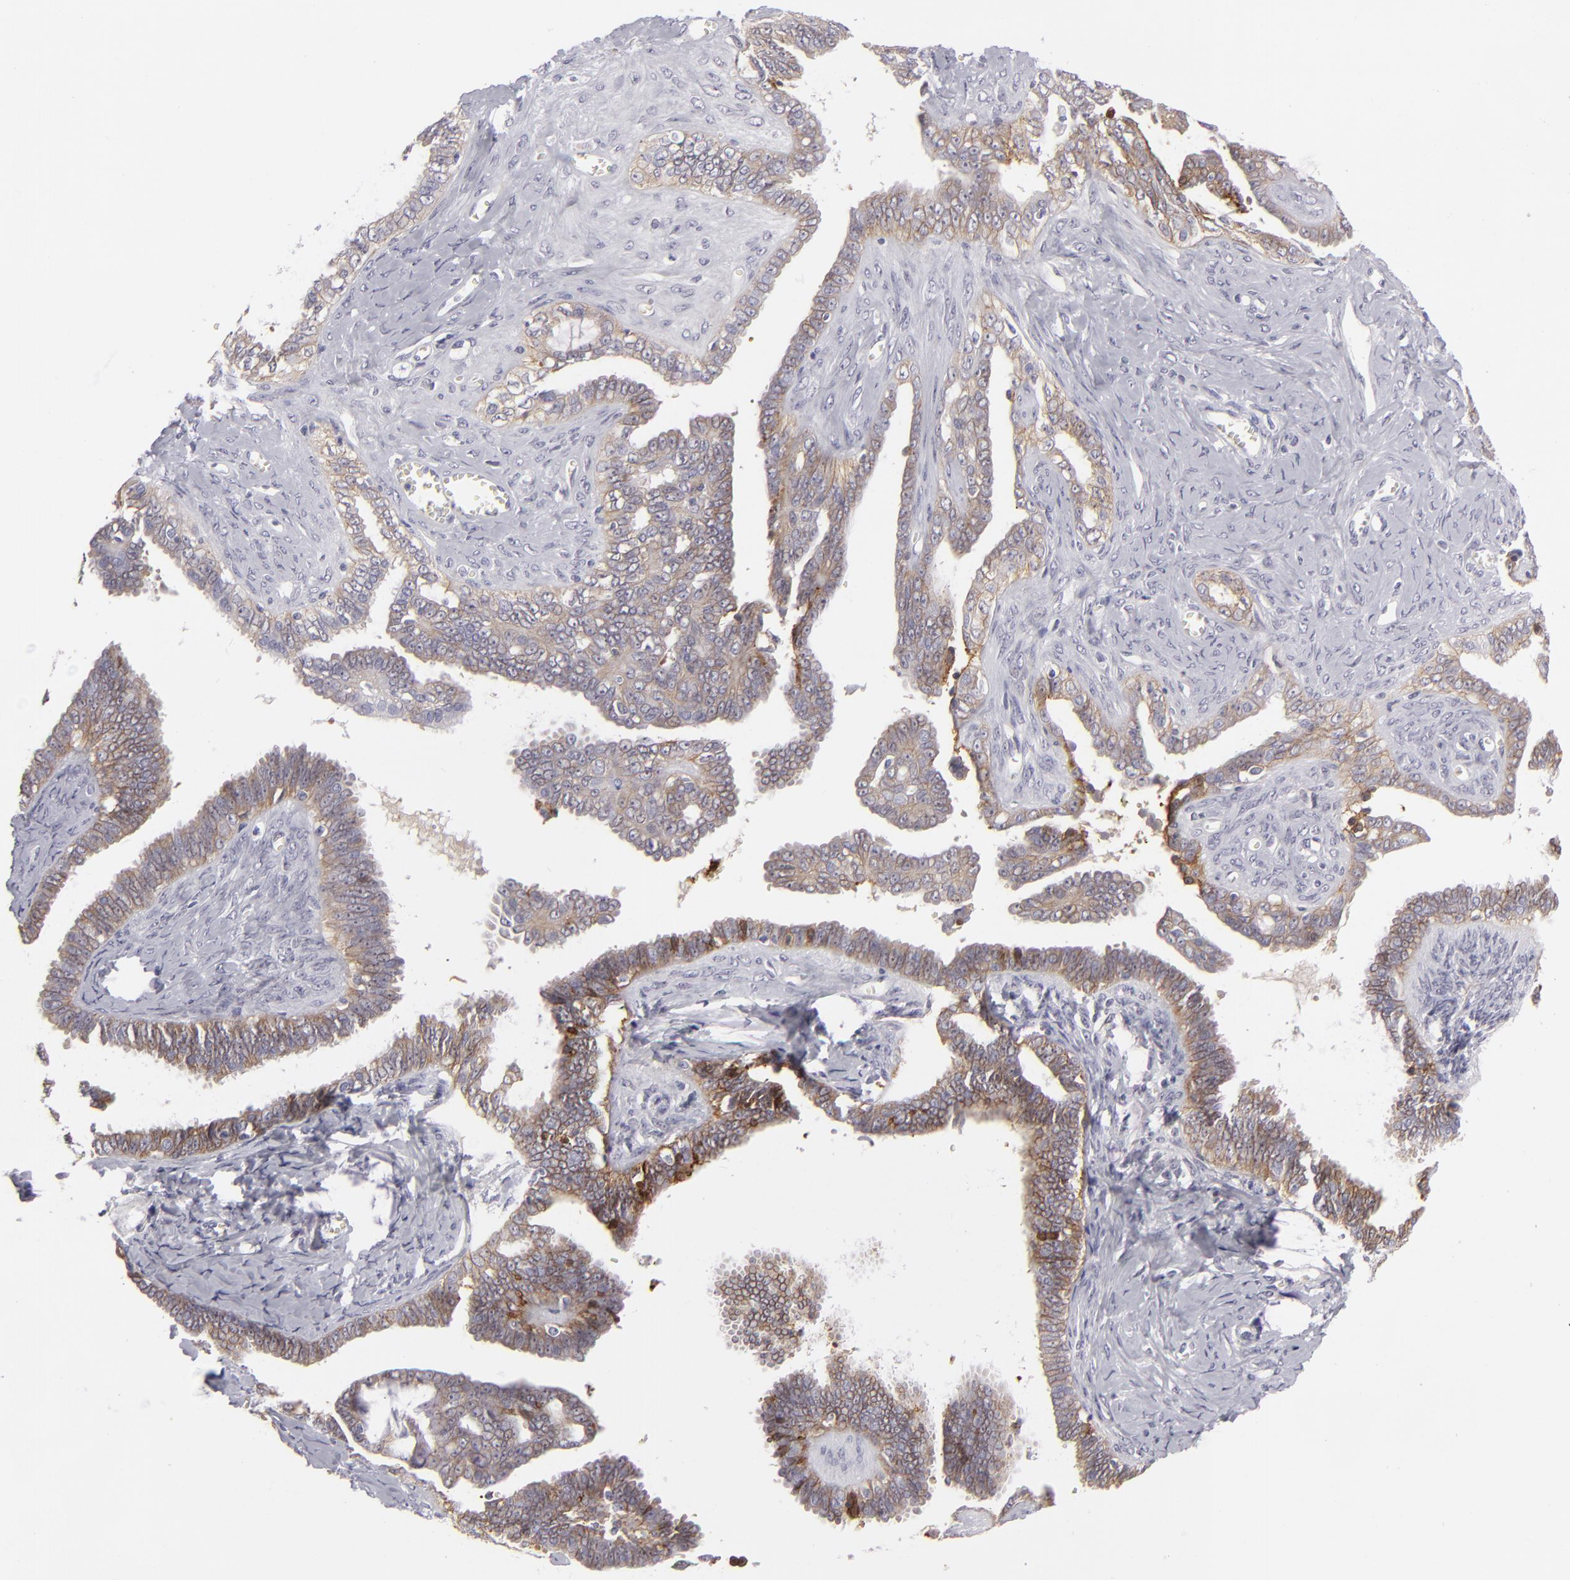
{"staining": {"intensity": "moderate", "quantity": "25%-75%", "location": "cytoplasmic/membranous"}, "tissue": "ovarian cancer", "cell_type": "Tumor cells", "image_type": "cancer", "snomed": [{"axis": "morphology", "description": "Cystadenocarcinoma, serous, NOS"}, {"axis": "topography", "description": "Ovary"}], "caption": "Serous cystadenocarcinoma (ovarian) tissue shows moderate cytoplasmic/membranous expression in about 25%-75% of tumor cells, visualized by immunohistochemistry. Using DAB (brown) and hematoxylin (blue) stains, captured at high magnification using brightfield microscopy.", "gene": "JUP", "patient": {"sex": "female", "age": 71}}